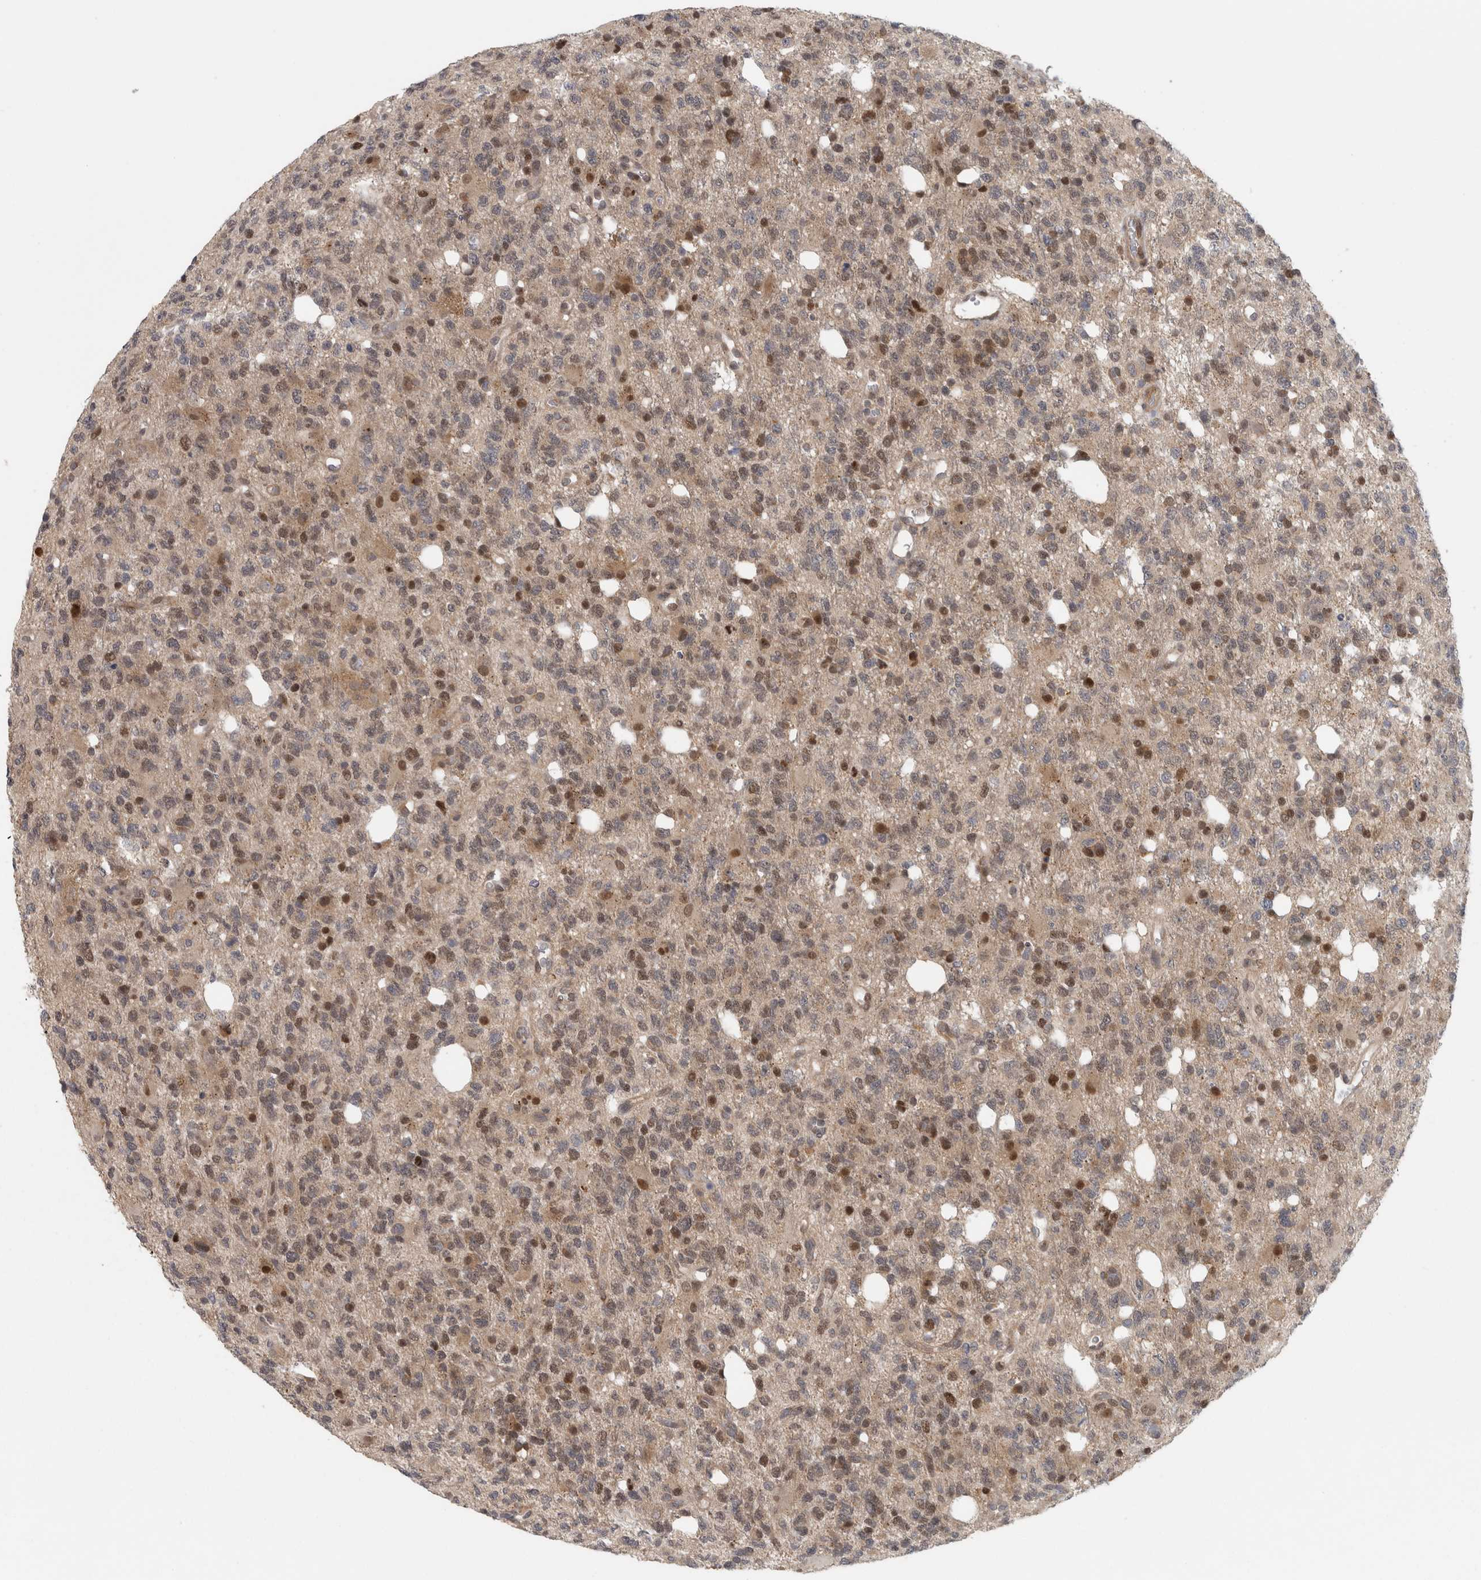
{"staining": {"intensity": "moderate", "quantity": "25%-75%", "location": "nuclear"}, "tissue": "glioma", "cell_type": "Tumor cells", "image_type": "cancer", "snomed": [{"axis": "morphology", "description": "Glioma, malignant, High grade"}, {"axis": "topography", "description": "Brain"}], "caption": "Glioma tissue exhibits moderate nuclear staining in about 25%-75% of tumor cells, visualized by immunohistochemistry. (Brightfield microscopy of DAB IHC at high magnification).", "gene": "KDM8", "patient": {"sex": "female", "age": 62}}